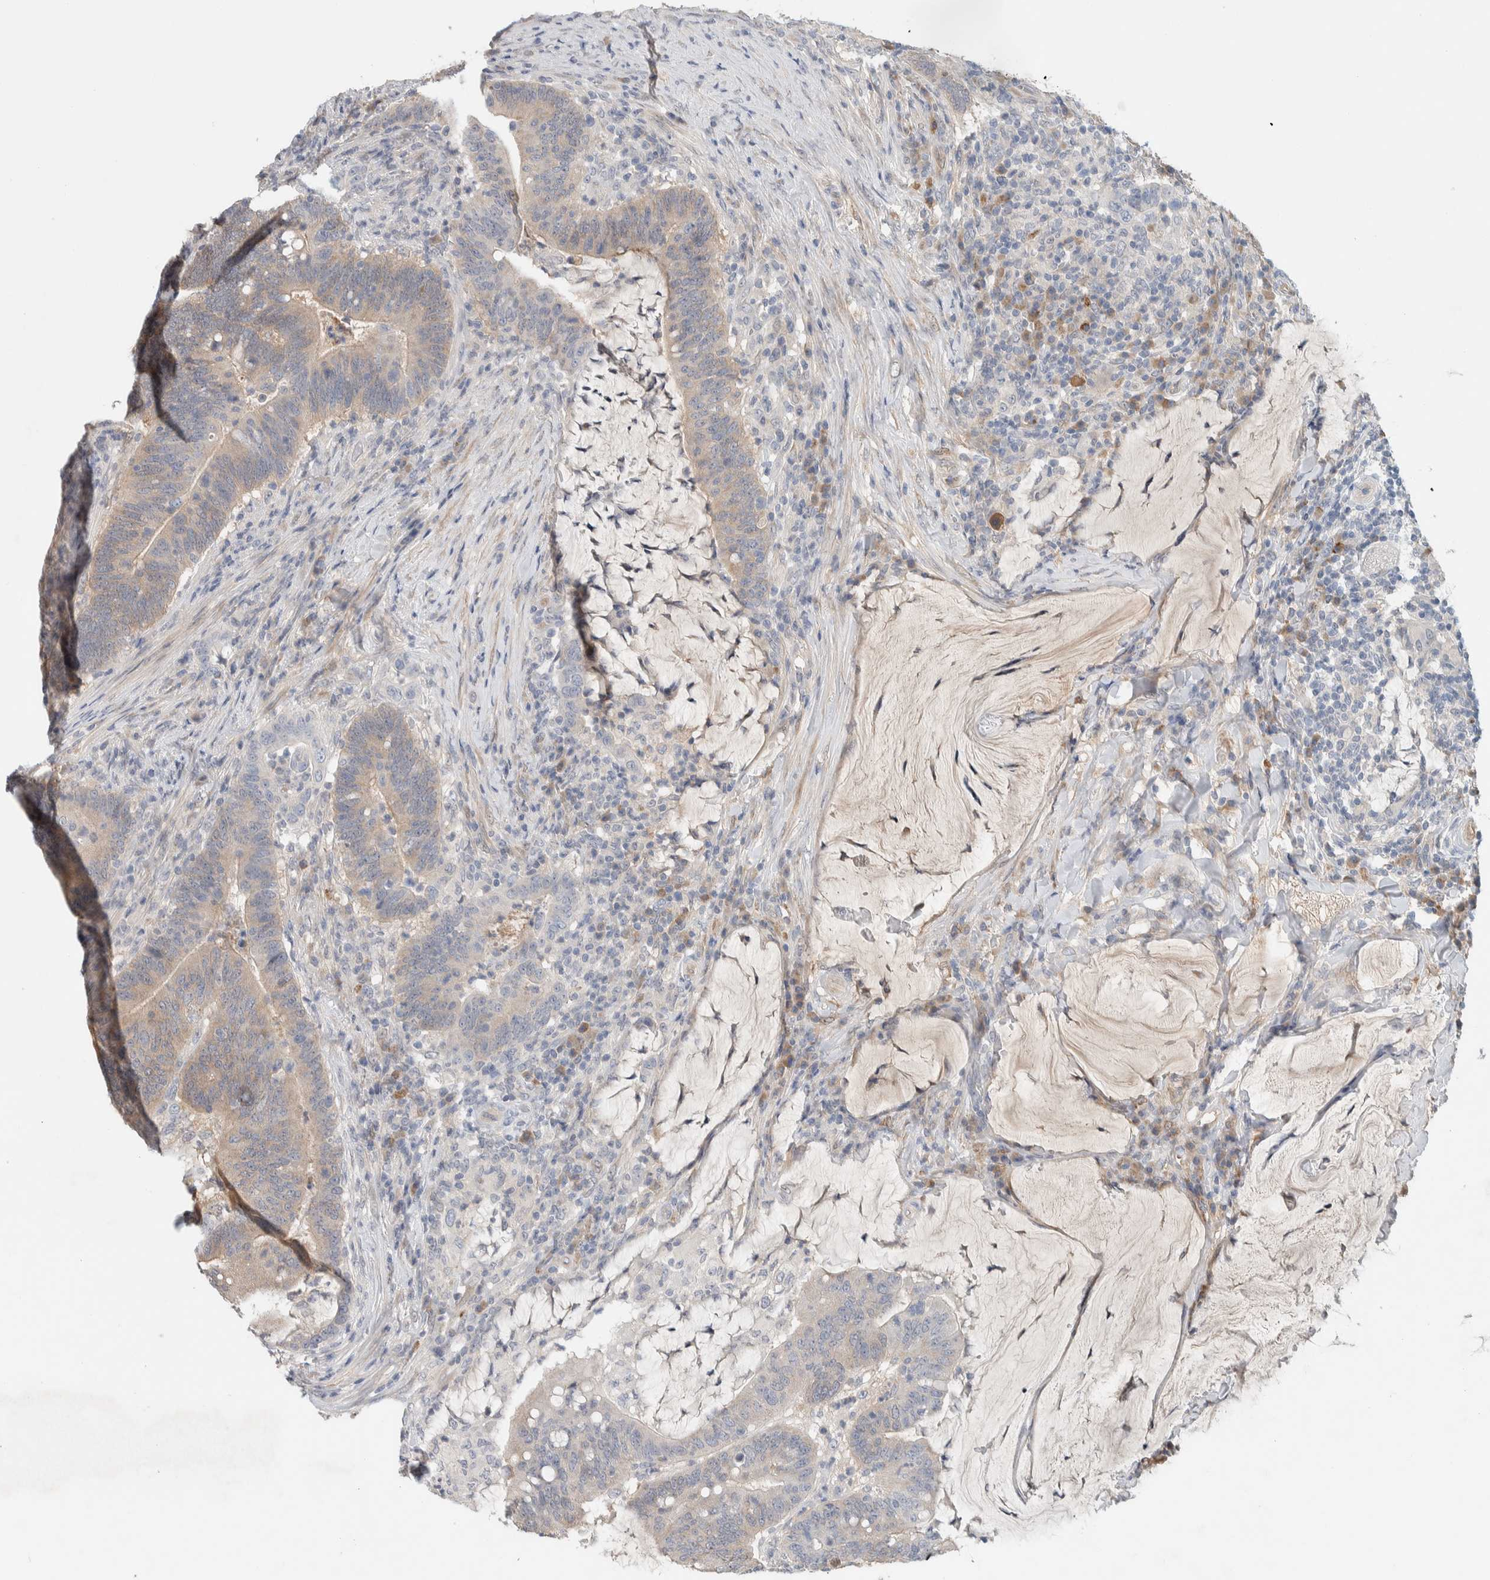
{"staining": {"intensity": "moderate", "quantity": "25%-75%", "location": "cytoplasmic/membranous"}, "tissue": "colorectal cancer", "cell_type": "Tumor cells", "image_type": "cancer", "snomed": [{"axis": "morphology", "description": "Normal tissue, NOS"}, {"axis": "morphology", "description": "Adenocarcinoma, NOS"}, {"axis": "topography", "description": "Colon"}], "caption": "A high-resolution image shows immunohistochemistry (IHC) staining of colorectal adenocarcinoma, which exhibits moderate cytoplasmic/membranous positivity in about 25%-75% of tumor cells.", "gene": "DEPTOR", "patient": {"sex": "female", "age": 66}}